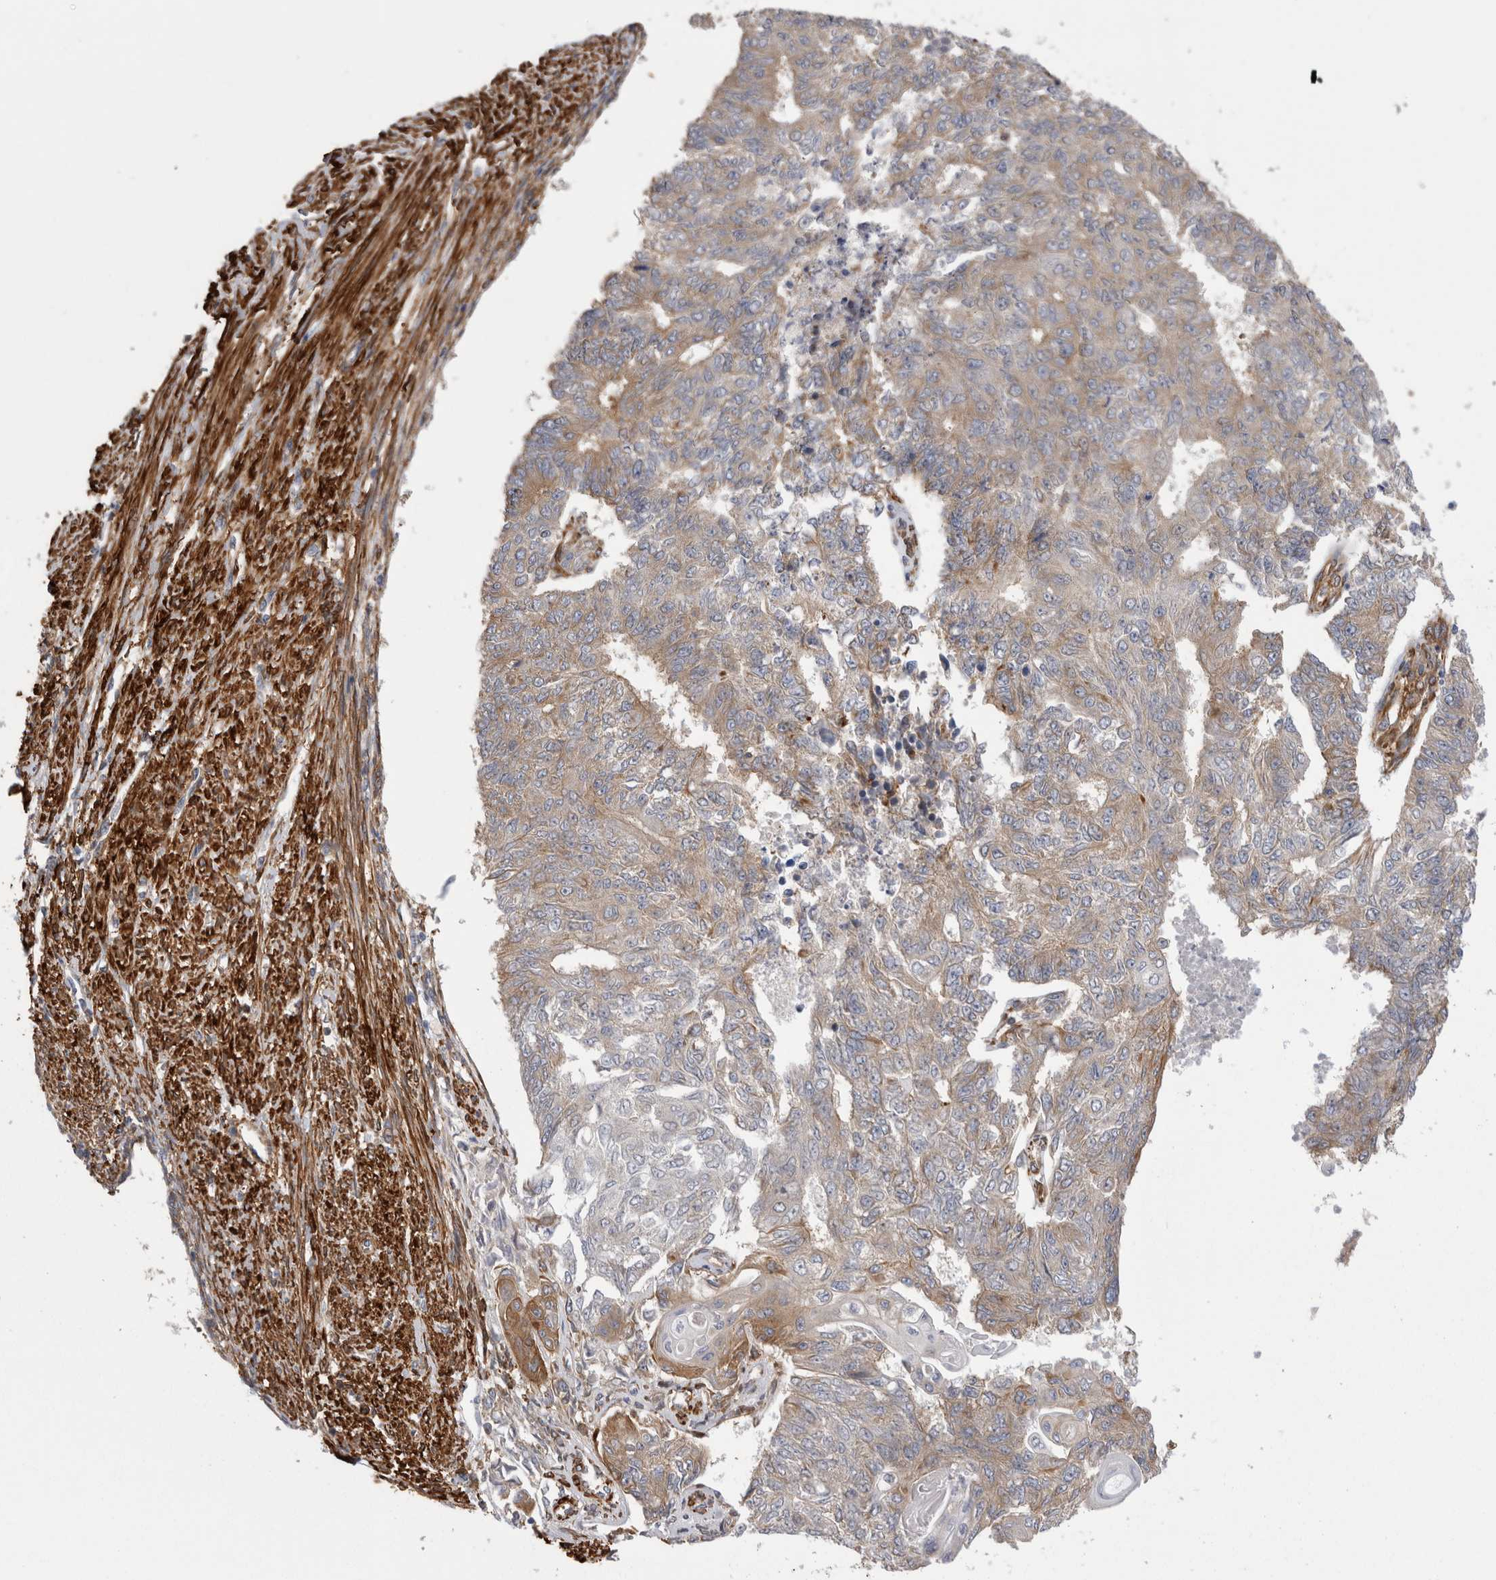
{"staining": {"intensity": "weak", "quantity": "25%-75%", "location": "cytoplasmic/membranous"}, "tissue": "endometrial cancer", "cell_type": "Tumor cells", "image_type": "cancer", "snomed": [{"axis": "morphology", "description": "Adenocarcinoma, NOS"}, {"axis": "topography", "description": "Endometrium"}], "caption": "Immunohistochemistry histopathology image of endometrial cancer stained for a protein (brown), which shows low levels of weak cytoplasmic/membranous expression in approximately 25%-75% of tumor cells.", "gene": "EPRS1", "patient": {"sex": "female", "age": 32}}